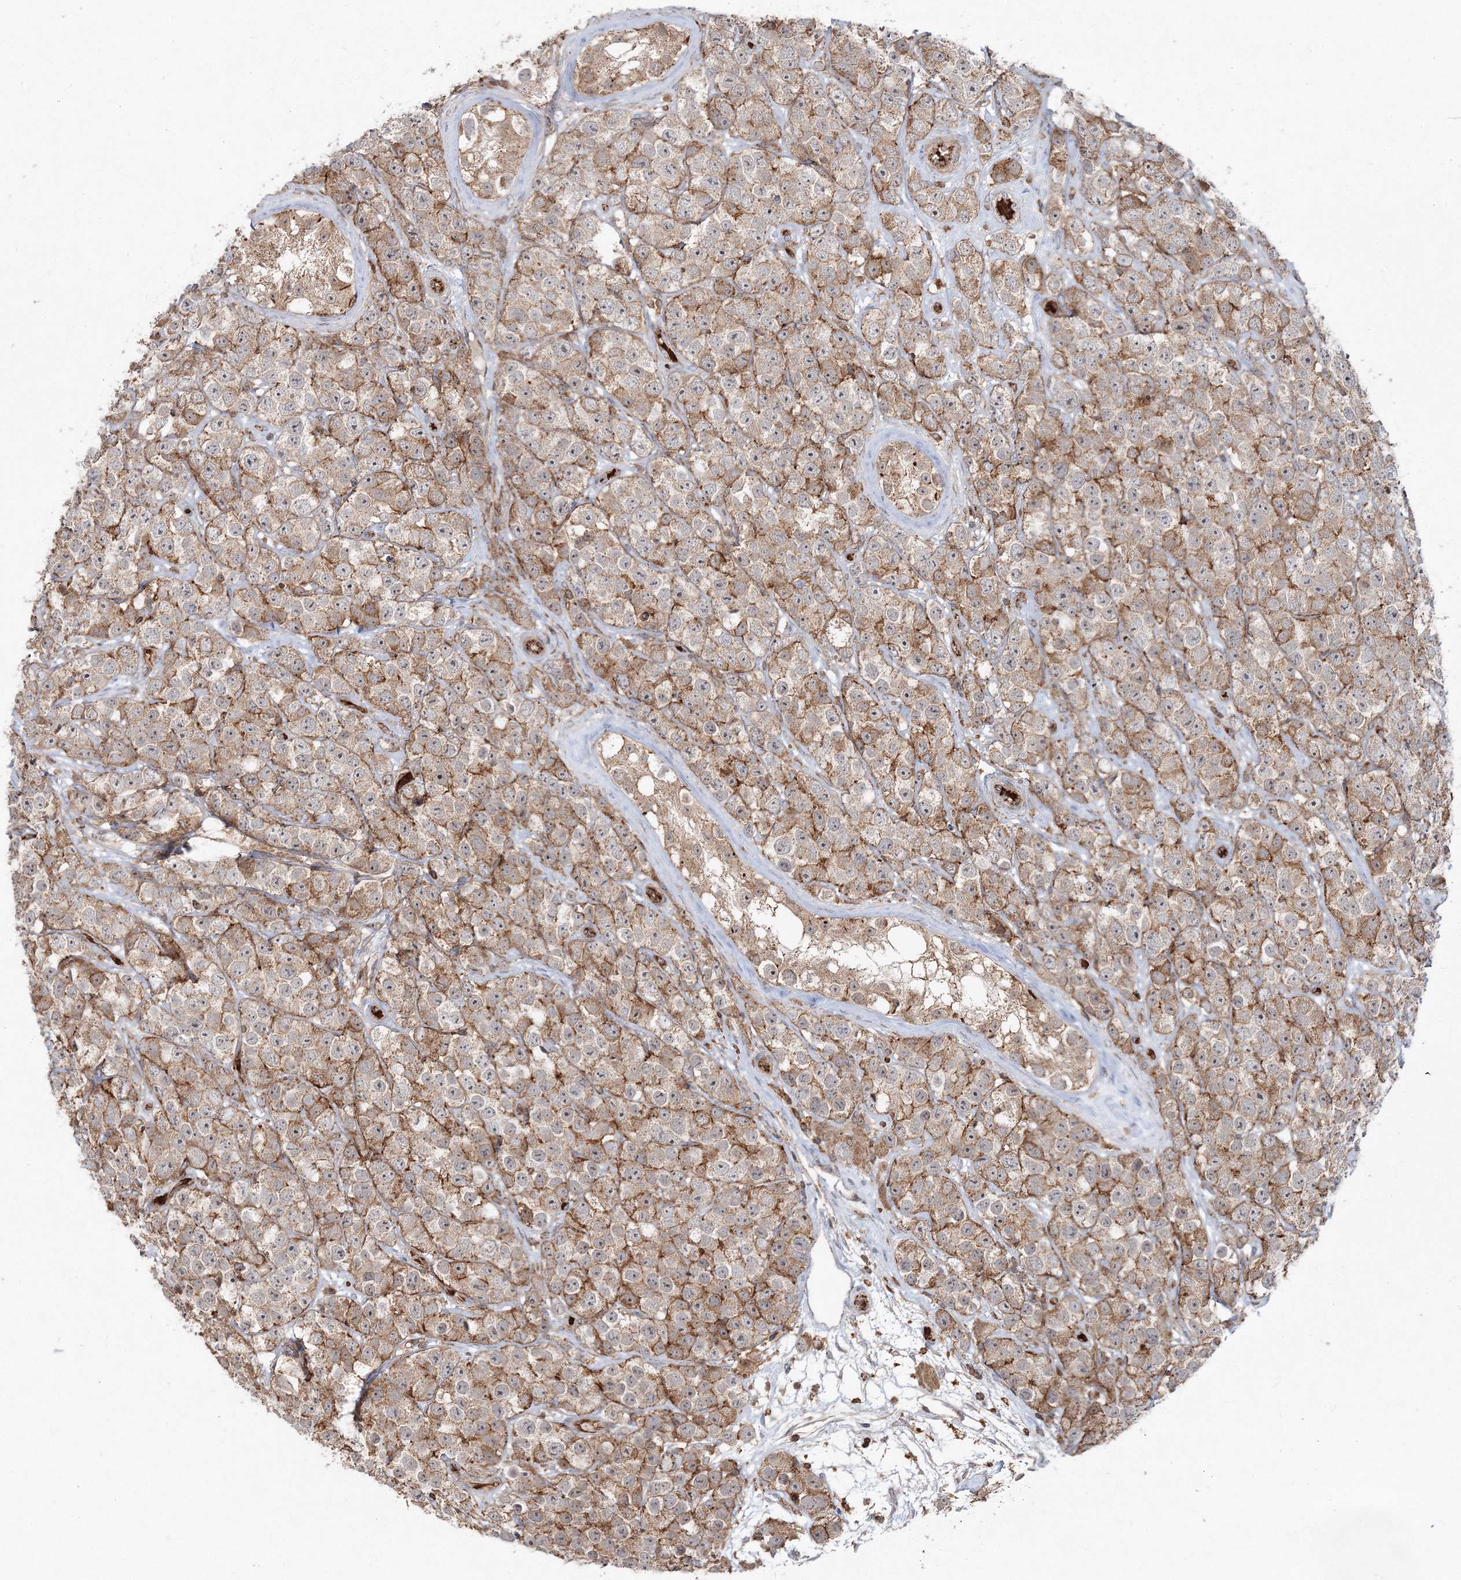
{"staining": {"intensity": "moderate", "quantity": ">75%", "location": "cytoplasmic/membranous"}, "tissue": "testis cancer", "cell_type": "Tumor cells", "image_type": "cancer", "snomed": [{"axis": "morphology", "description": "Seminoma, NOS"}, {"axis": "topography", "description": "Testis"}], "caption": "Human seminoma (testis) stained with a brown dye shows moderate cytoplasmic/membranous positive positivity in about >75% of tumor cells.", "gene": "PCBD2", "patient": {"sex": "male", "age": 28}}